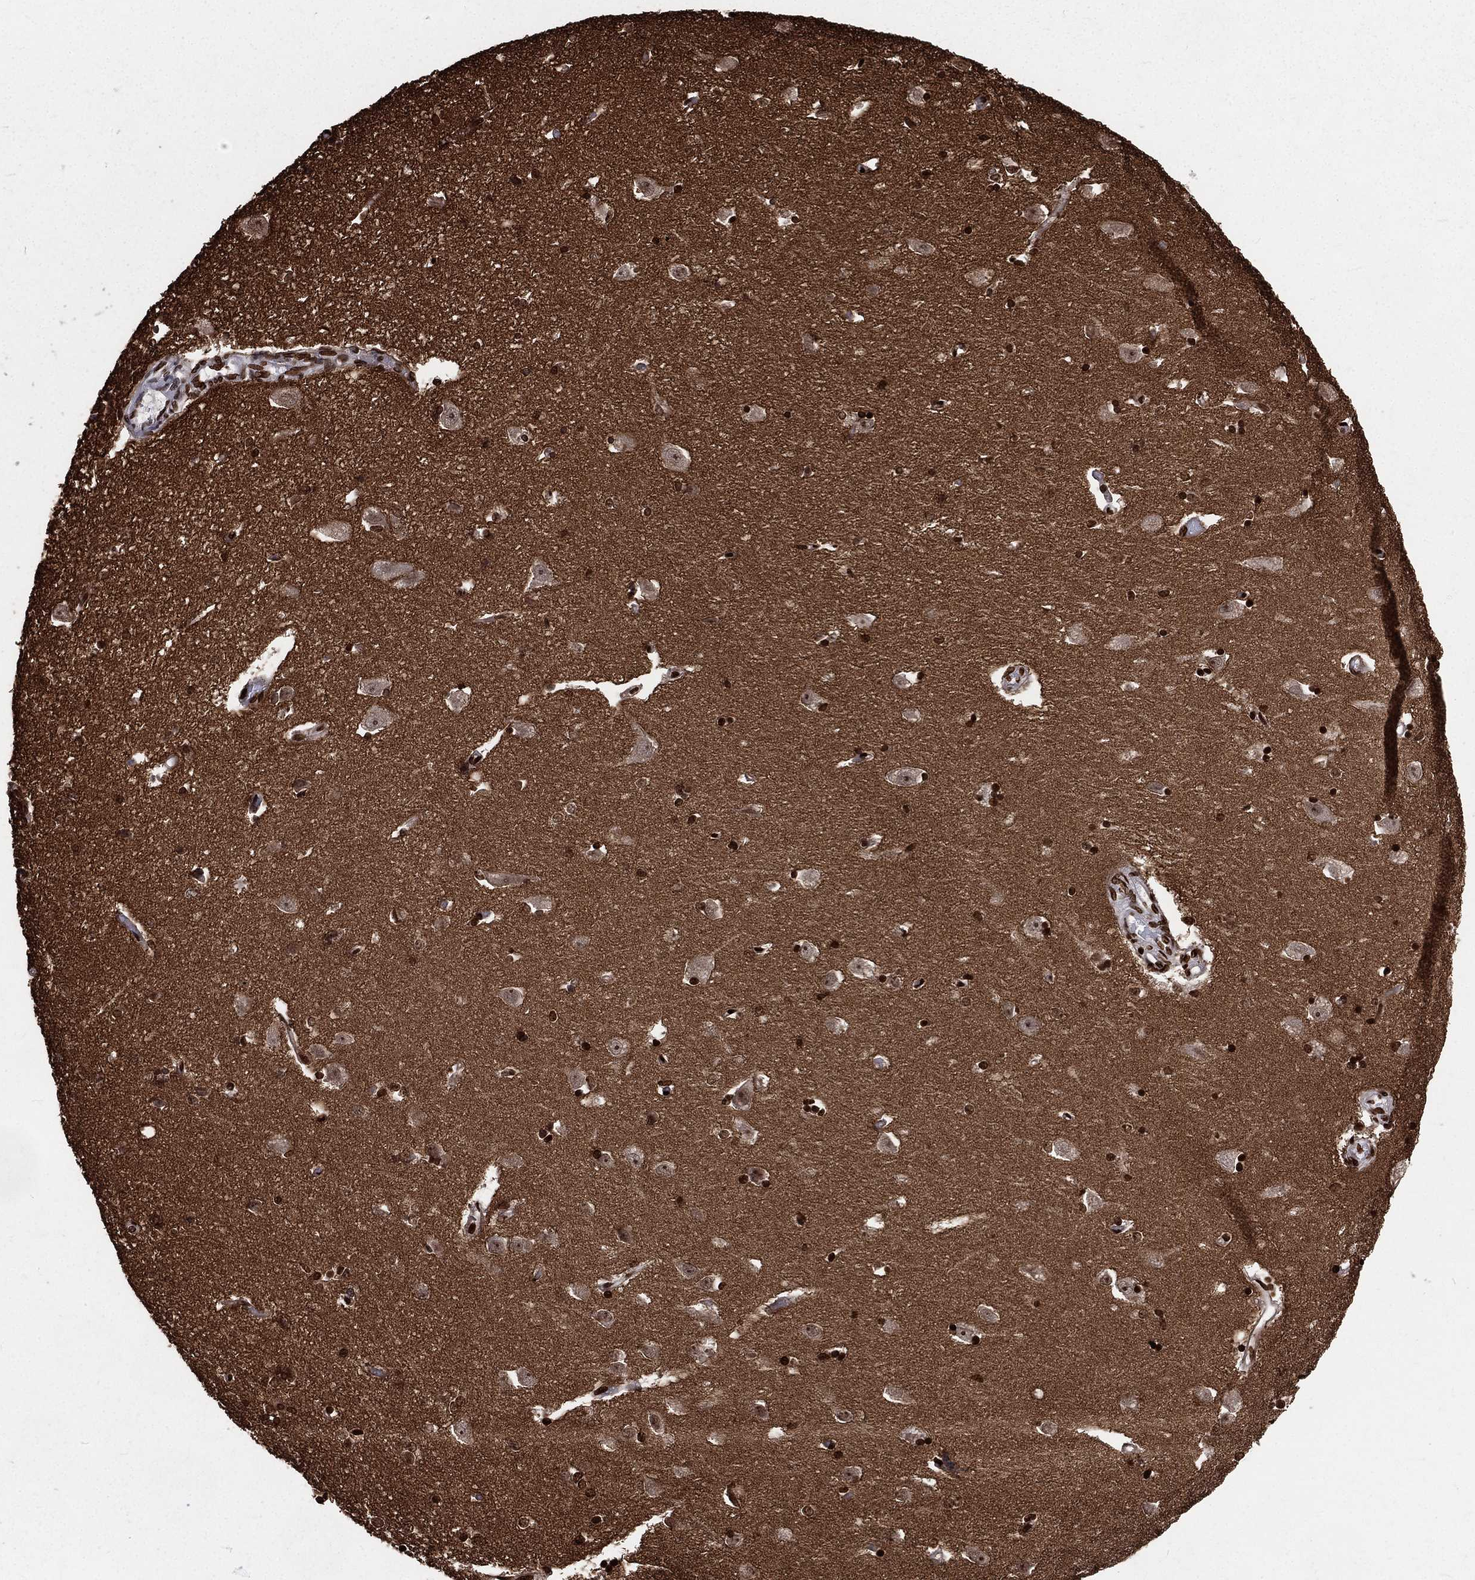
{"staining": {"intensity": "strong", "quantity": "25%-75%", "location": "nuclear"}, "tissue": "hippocampus", "cell_type": "Glial cells", "image_type": "normal", "snomed": [{"axis": "morphology", "description": "Normal tissue, NOS"}, {"axis": "topography", "description": "Lateral ventricle wall"}, {"axis": "topography", "description": "Hippocampus"}], "caption": "High-magnification brightfield microscopy of benign hippocampus stained with DAB (3,3'-diaminobenzidine) (brown) and counterstained with hematoxylin (blue). glial cells exhibit strong nuclear positivity is seen in approximately25%-75% of cells. (brown staining indicates protein expression, while blue staining denotes nuclei).", "gene": "BASP1", "patient": {"sex": "female", "age": 63}}